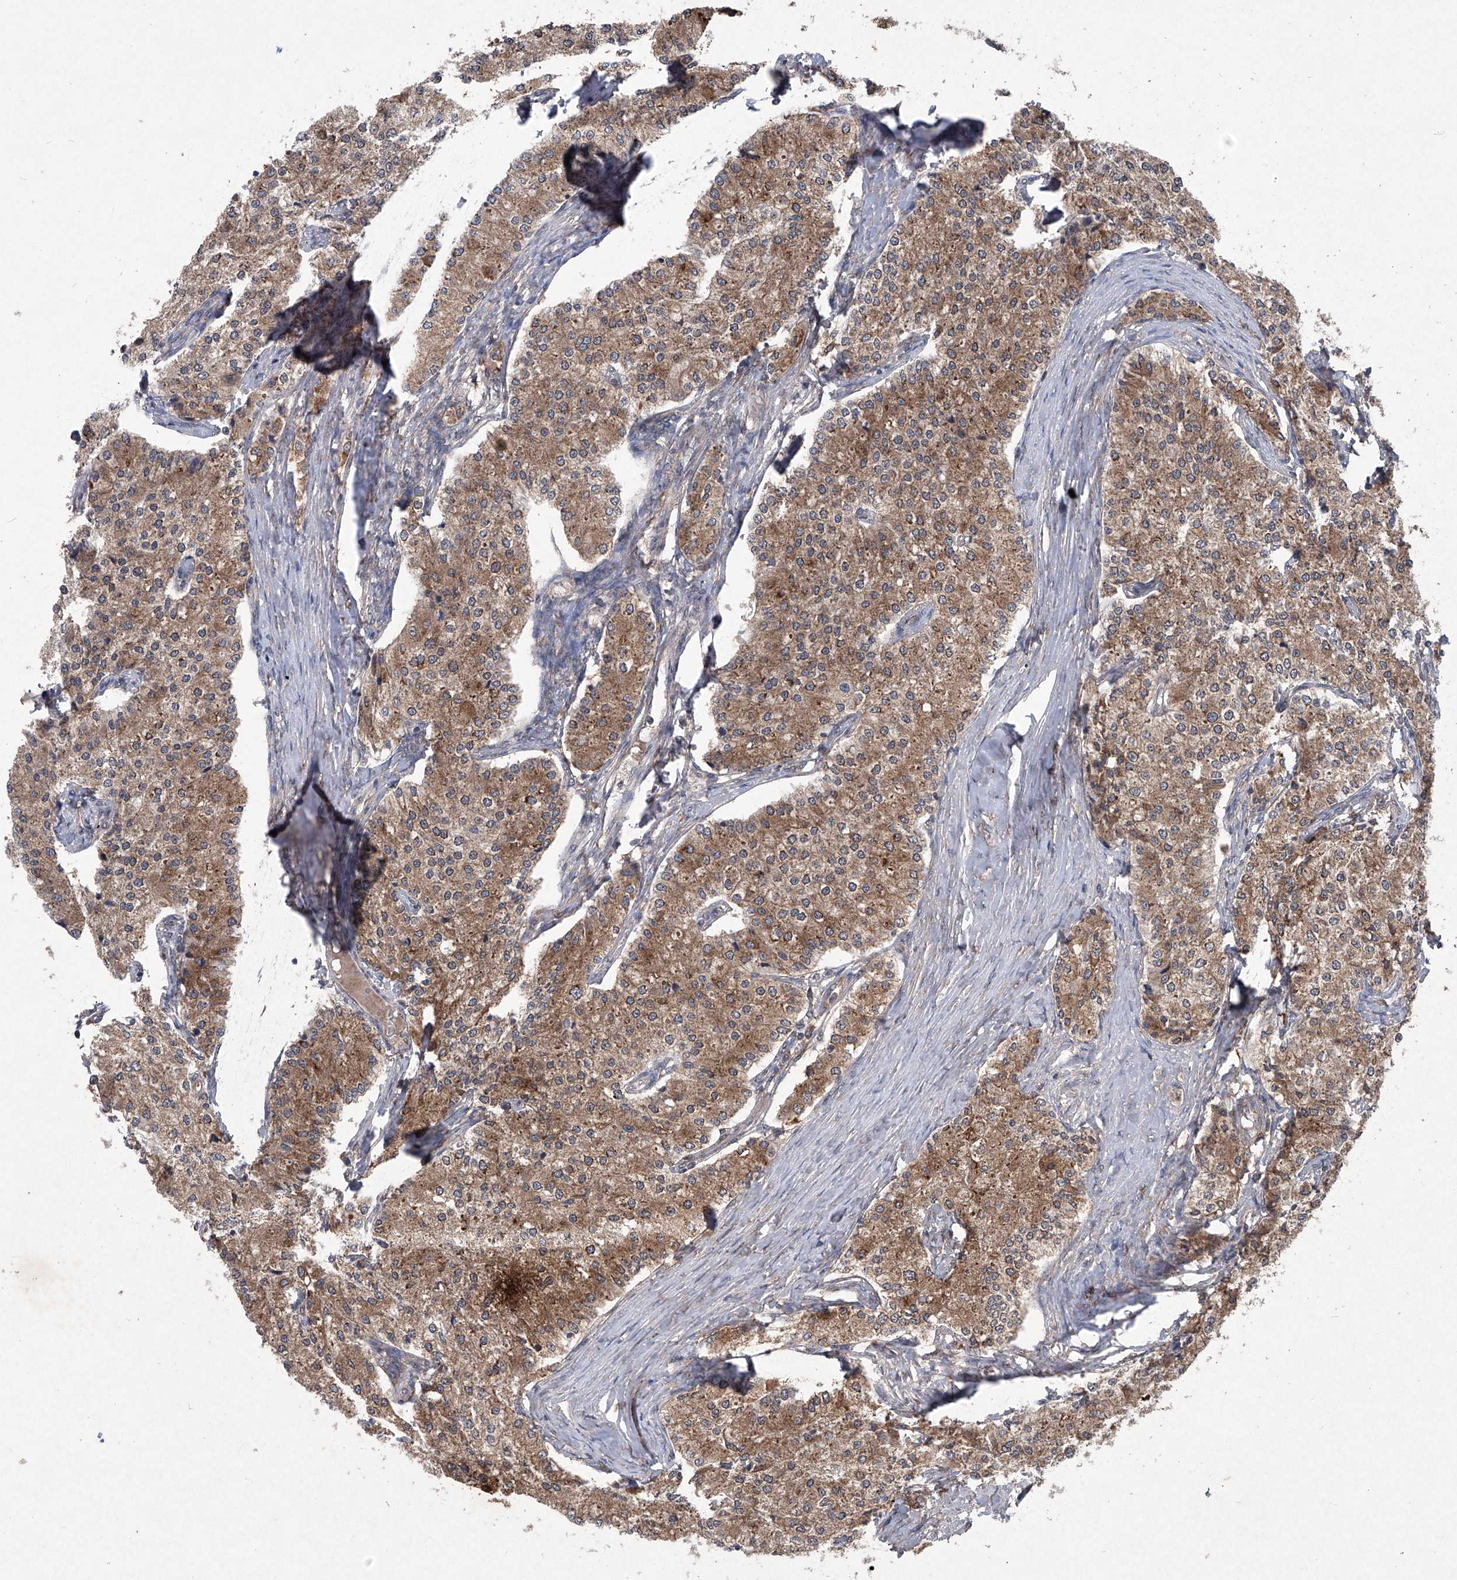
{"staining": {"intensity": "moderate", "quantity": ">75%", "location": "cytoplasmic/membranous"}, "tissue": "carcinoid", "cell_type": "Tumor cells", "image_type": "cancer", "snomed": [{"axis": "morphology", "description": "Carcinoid, malignant, NOS"}, {"axis": "topography", "description": "Colon"}], "caption": "The image displays a brown stain indicating the presence of a protein in the cytoplasmic/membranous of tumor cells in carcinoid (malignant).", "gene": "SUMF2", "patient": {"sex": "female", "age": 52}}